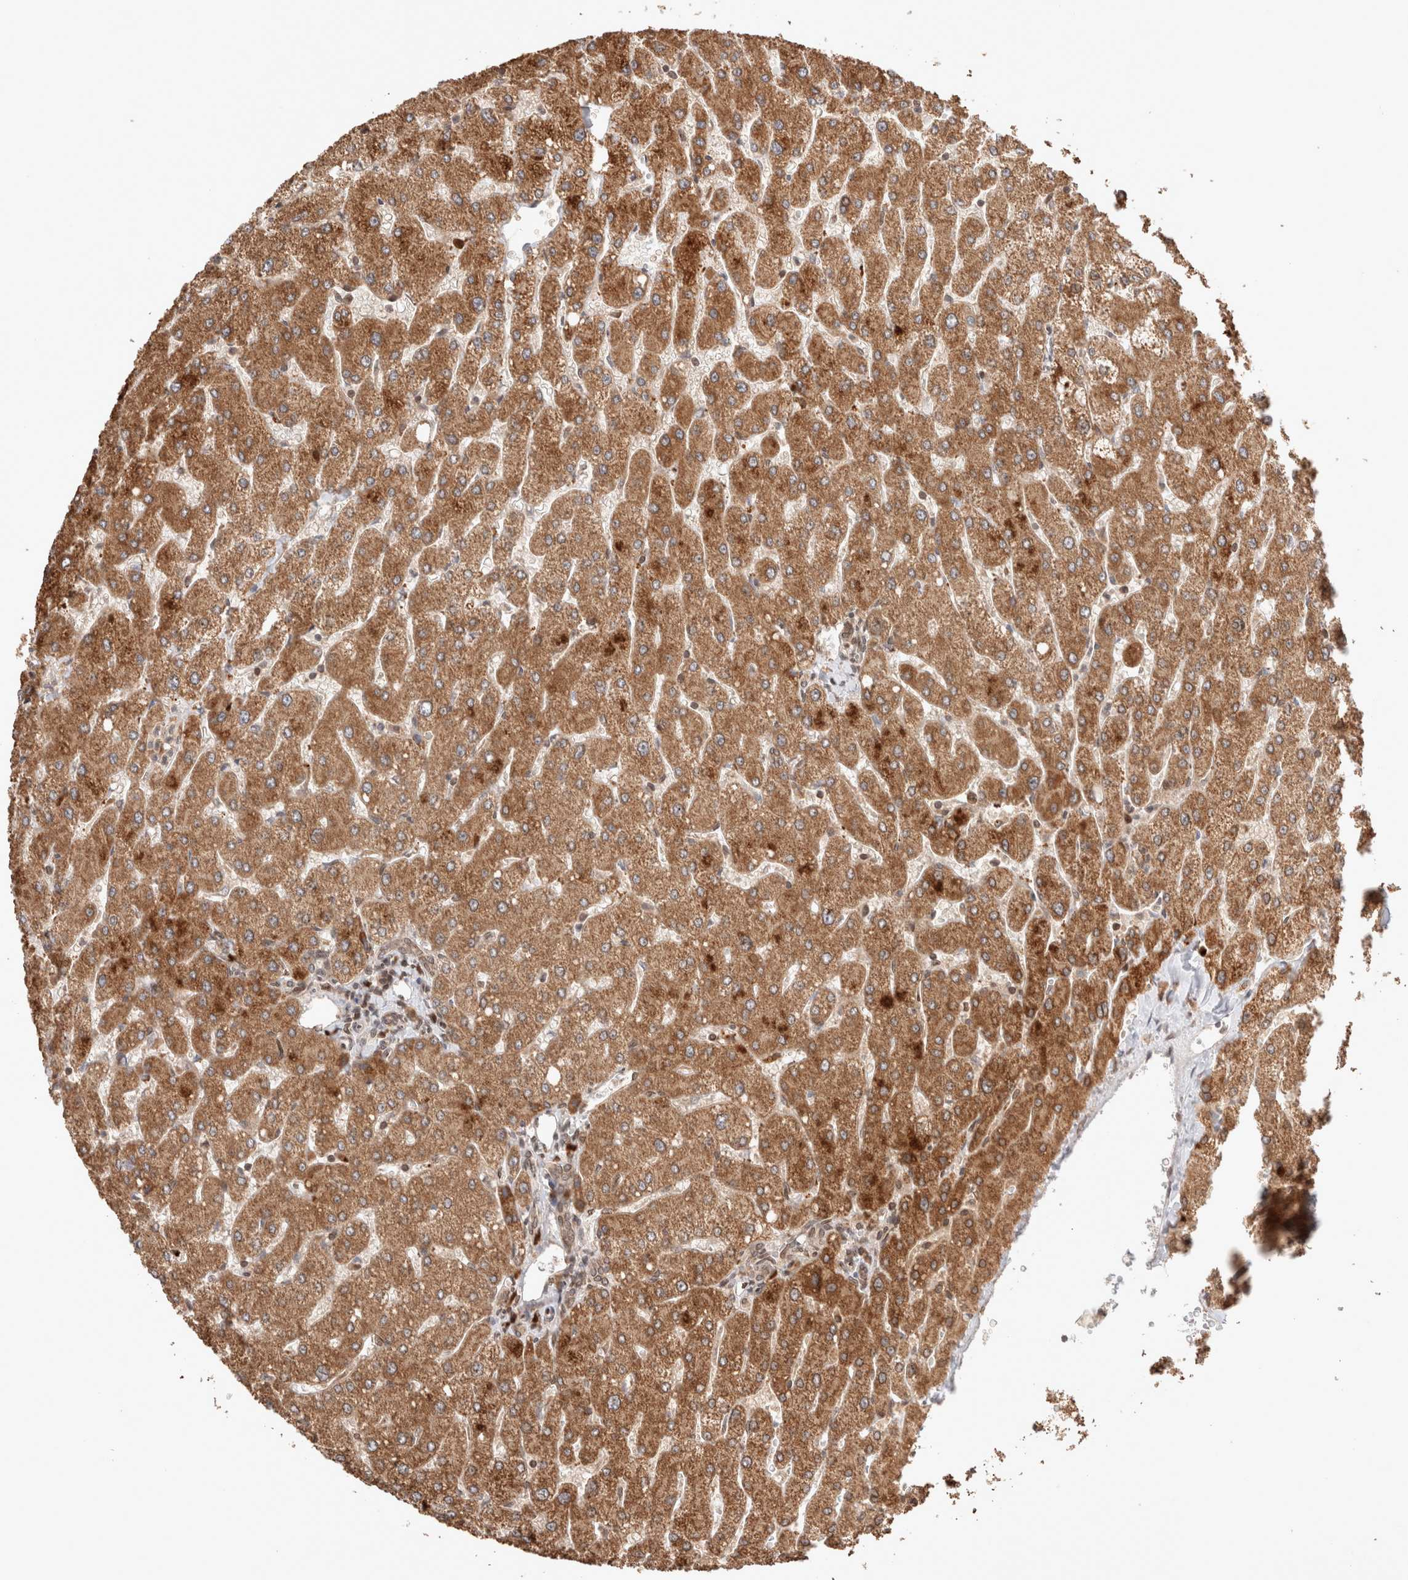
{"staining": {"intensity": "weak", "quantity": ">75%", "location": "cytoplasmic/membranous"}, "tissue": "liver", "cell_type": "Cholangiocytes", "image_type": "normal", "snomed": [{"axis": "morphology", "description": "Normal tissue, NOS"}, {"axis": "topography", "description": "Liver"}], "caption": "Immunohistochemical staining of normal human liver demonstrates low levels of weak cytoplasmic/membranous expression in approximately >75% of cholangiocytes.", "gene": "TPR", "patient": {"sex": "male", "age": 55}}